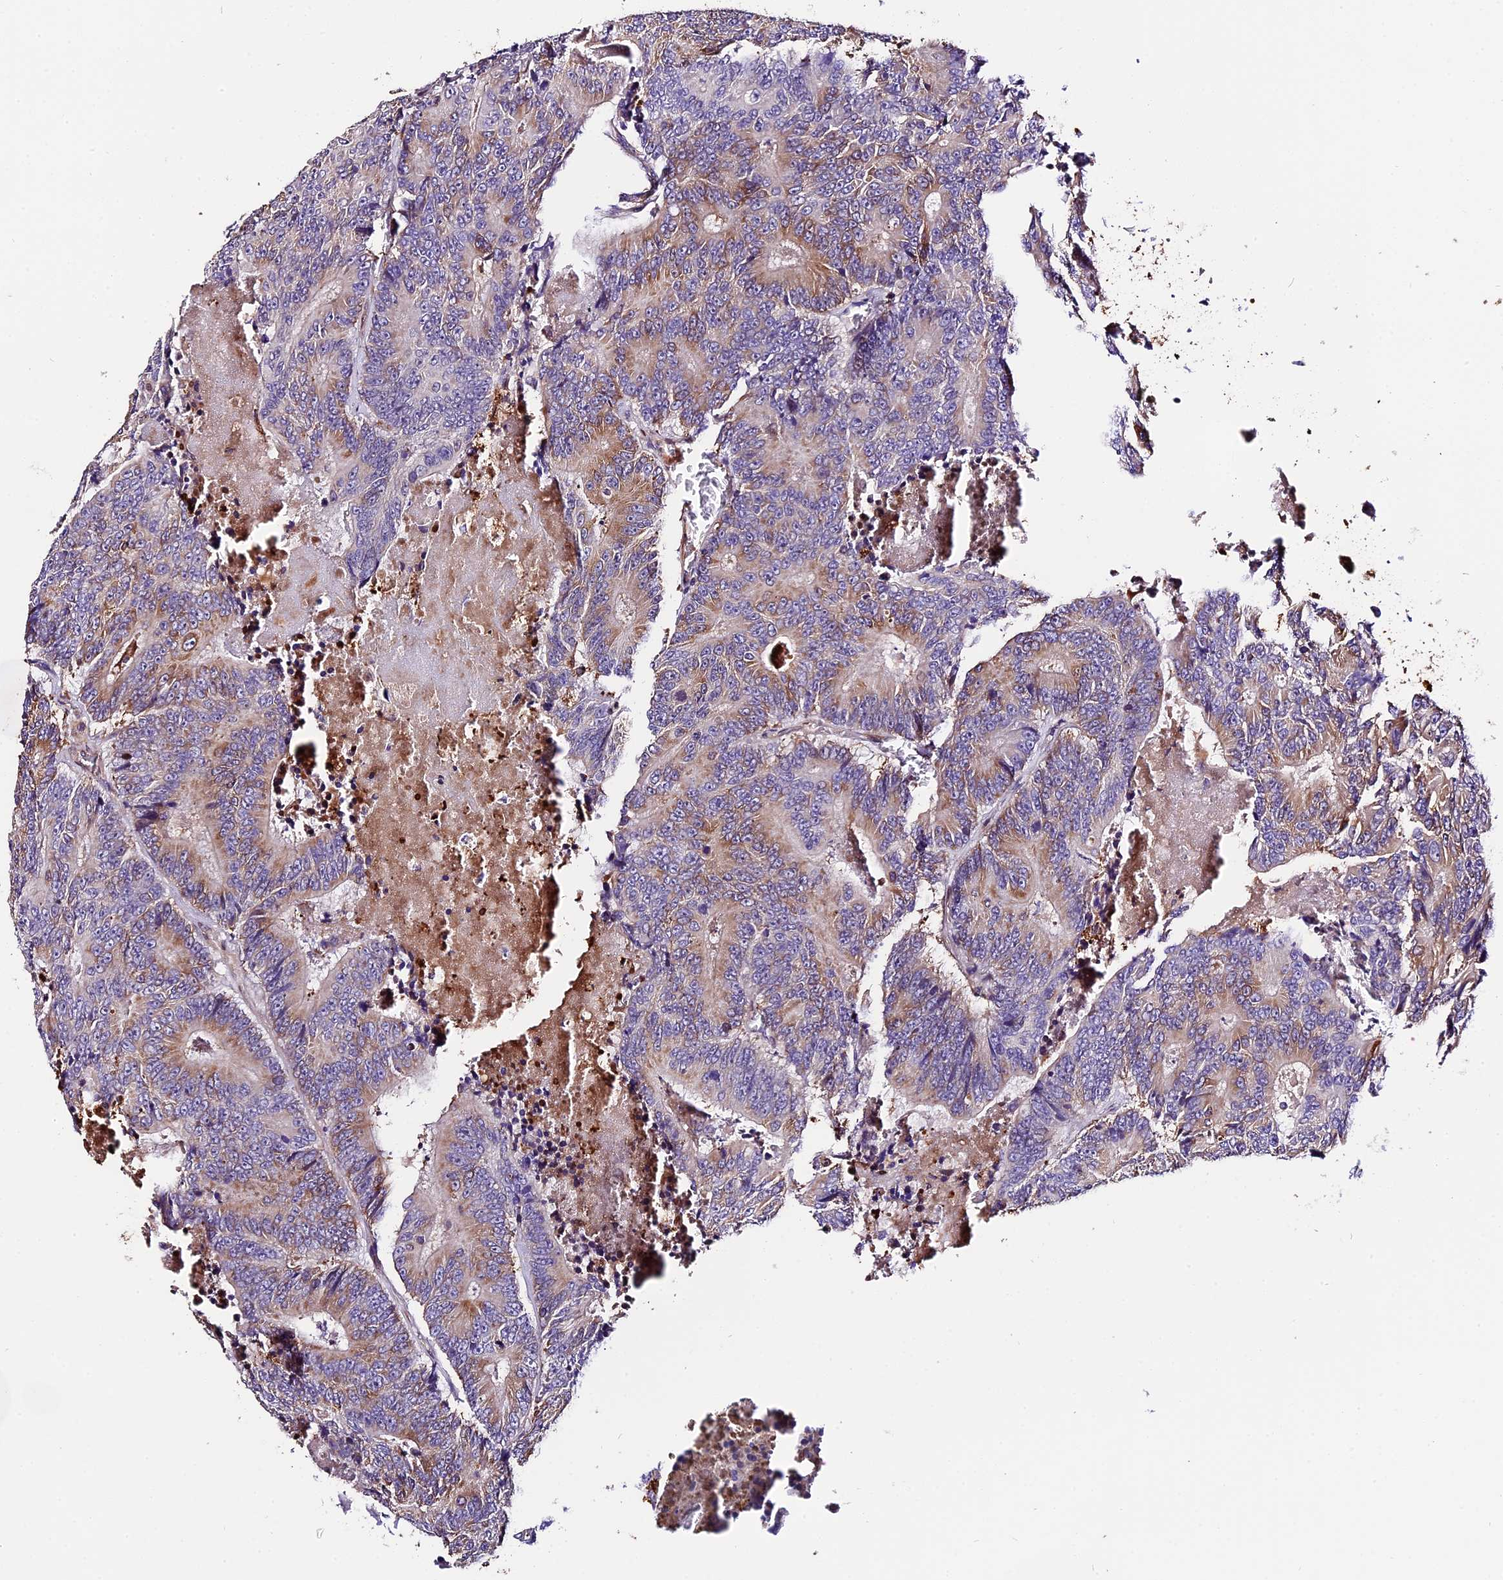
{"staining": {"intensity": "moderate", "quantity": "<25%", "location": "cytoplasmic/membranous"}, "tissue": "colorectal cancer", "cell_type": "Tumor cells", "image_type": "cancer", "snomed": [{"axis": "morphology", "description": "Adenocarcinoma, NOS"}, {"axis": "topography", "description": "Colon"}], "caption": "This is a micrograph of immunohistochemistry (IHC) staining of colorectal cancer (adenocarcinoma), which shows moderate expression in the cytoplasmic/membranous of tumor cells.", "gene": "MAP3K7CL", "patient": {"sex": "male", "age": 83}}